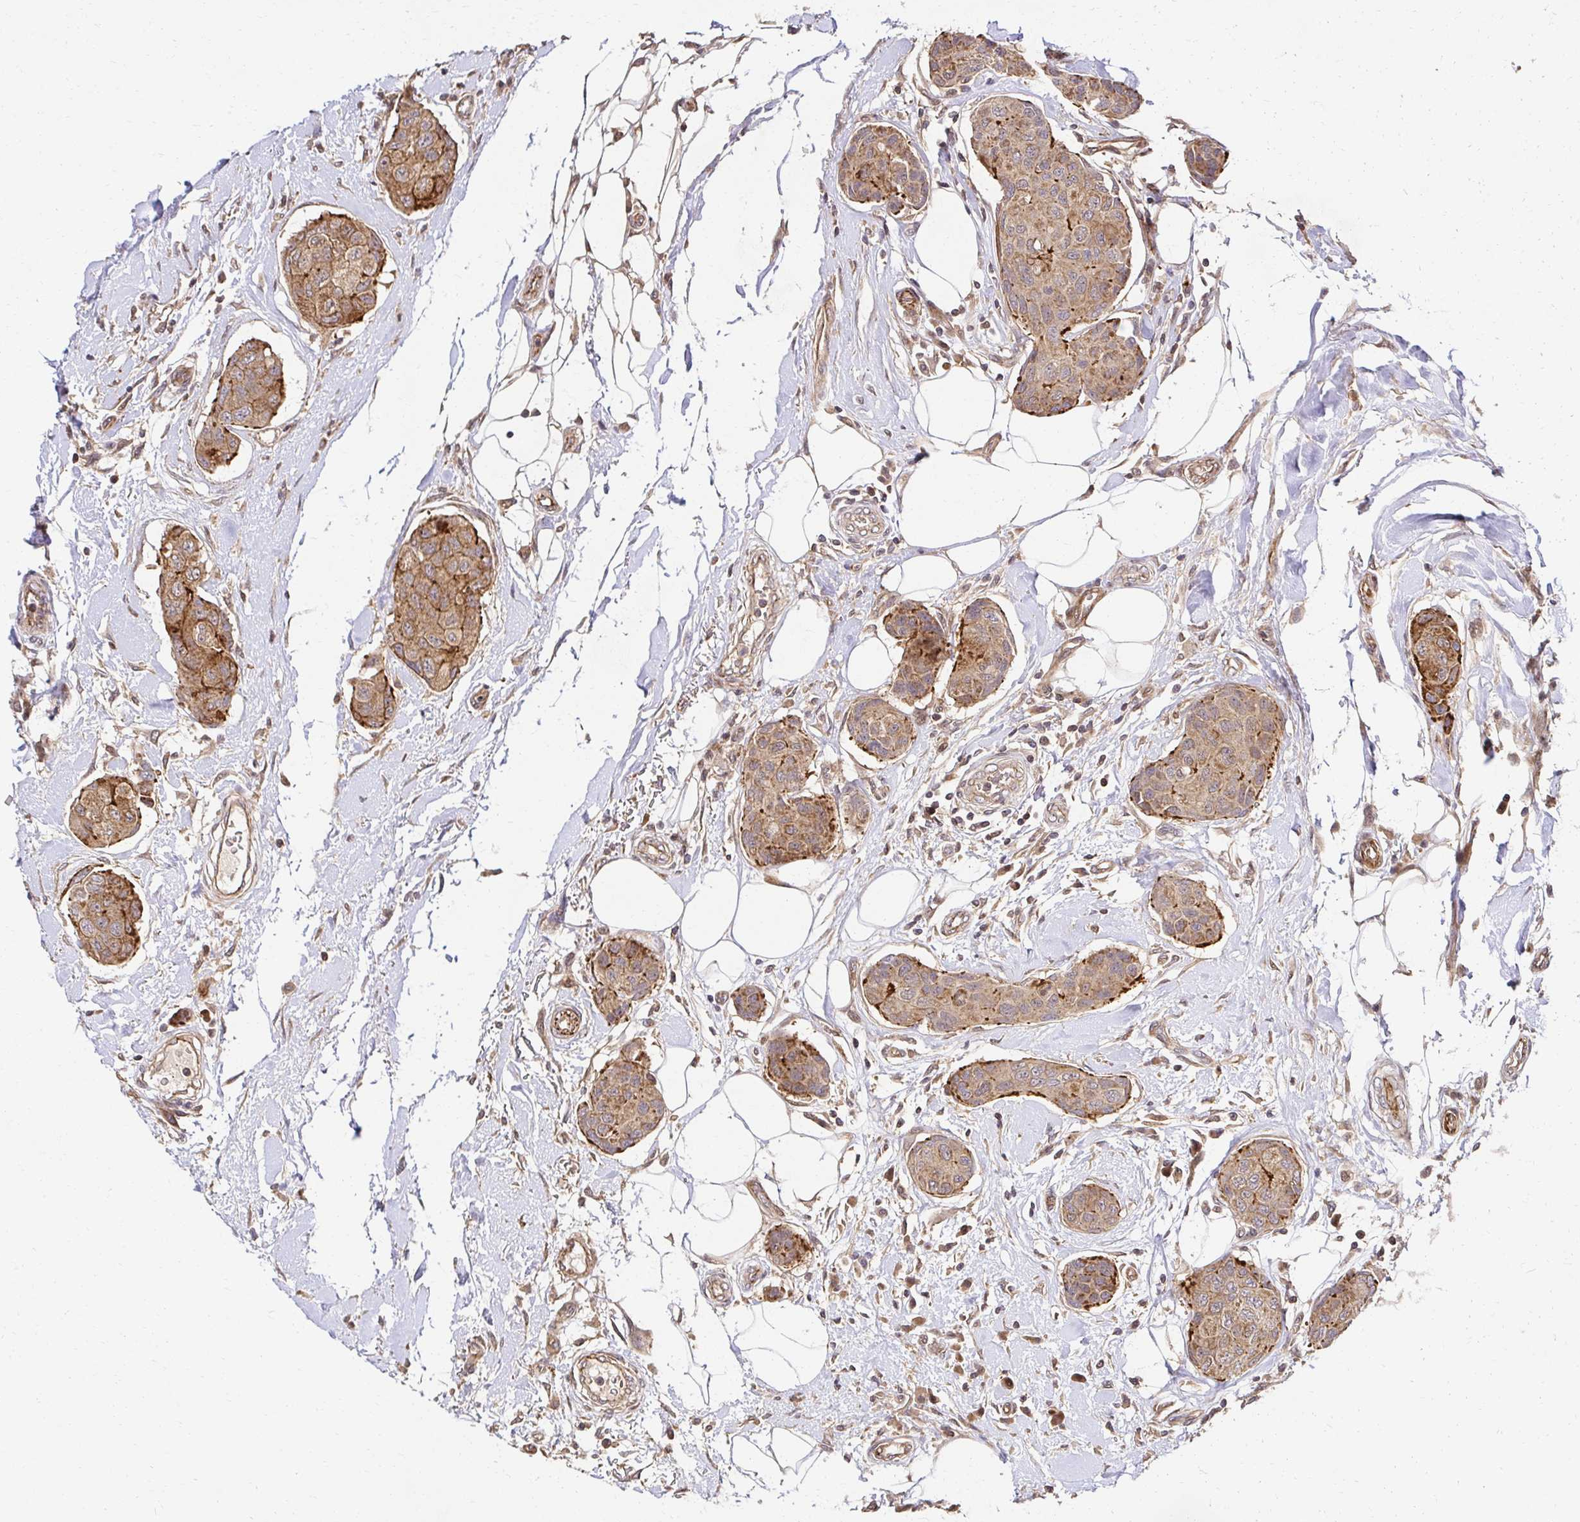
{"staining": {"intensity": "moderate", "quantity": ">75%", "location": "cytoplasmic/membranous"}, "tissue": "breast cancer", "cell_type": "Tumor cells", "image_type": "cancer", "snomed": [{"axis": "morphology", "description": "Duct carcinoma"}, {"axis": "topography", "description": "Breast"}, {"axis": "topography", "description": "Lymph node"}], "caption": "Immunohistochemistry micrograph of intraductal carcinoma (breast) stained for a protein (brown), which demonstrates medium levels of moderate cytoplasmic/membranous expression in about >75% of tumor cells.", "gene": "PSMA4", "patient": {"sex": "female", "age": 80}}